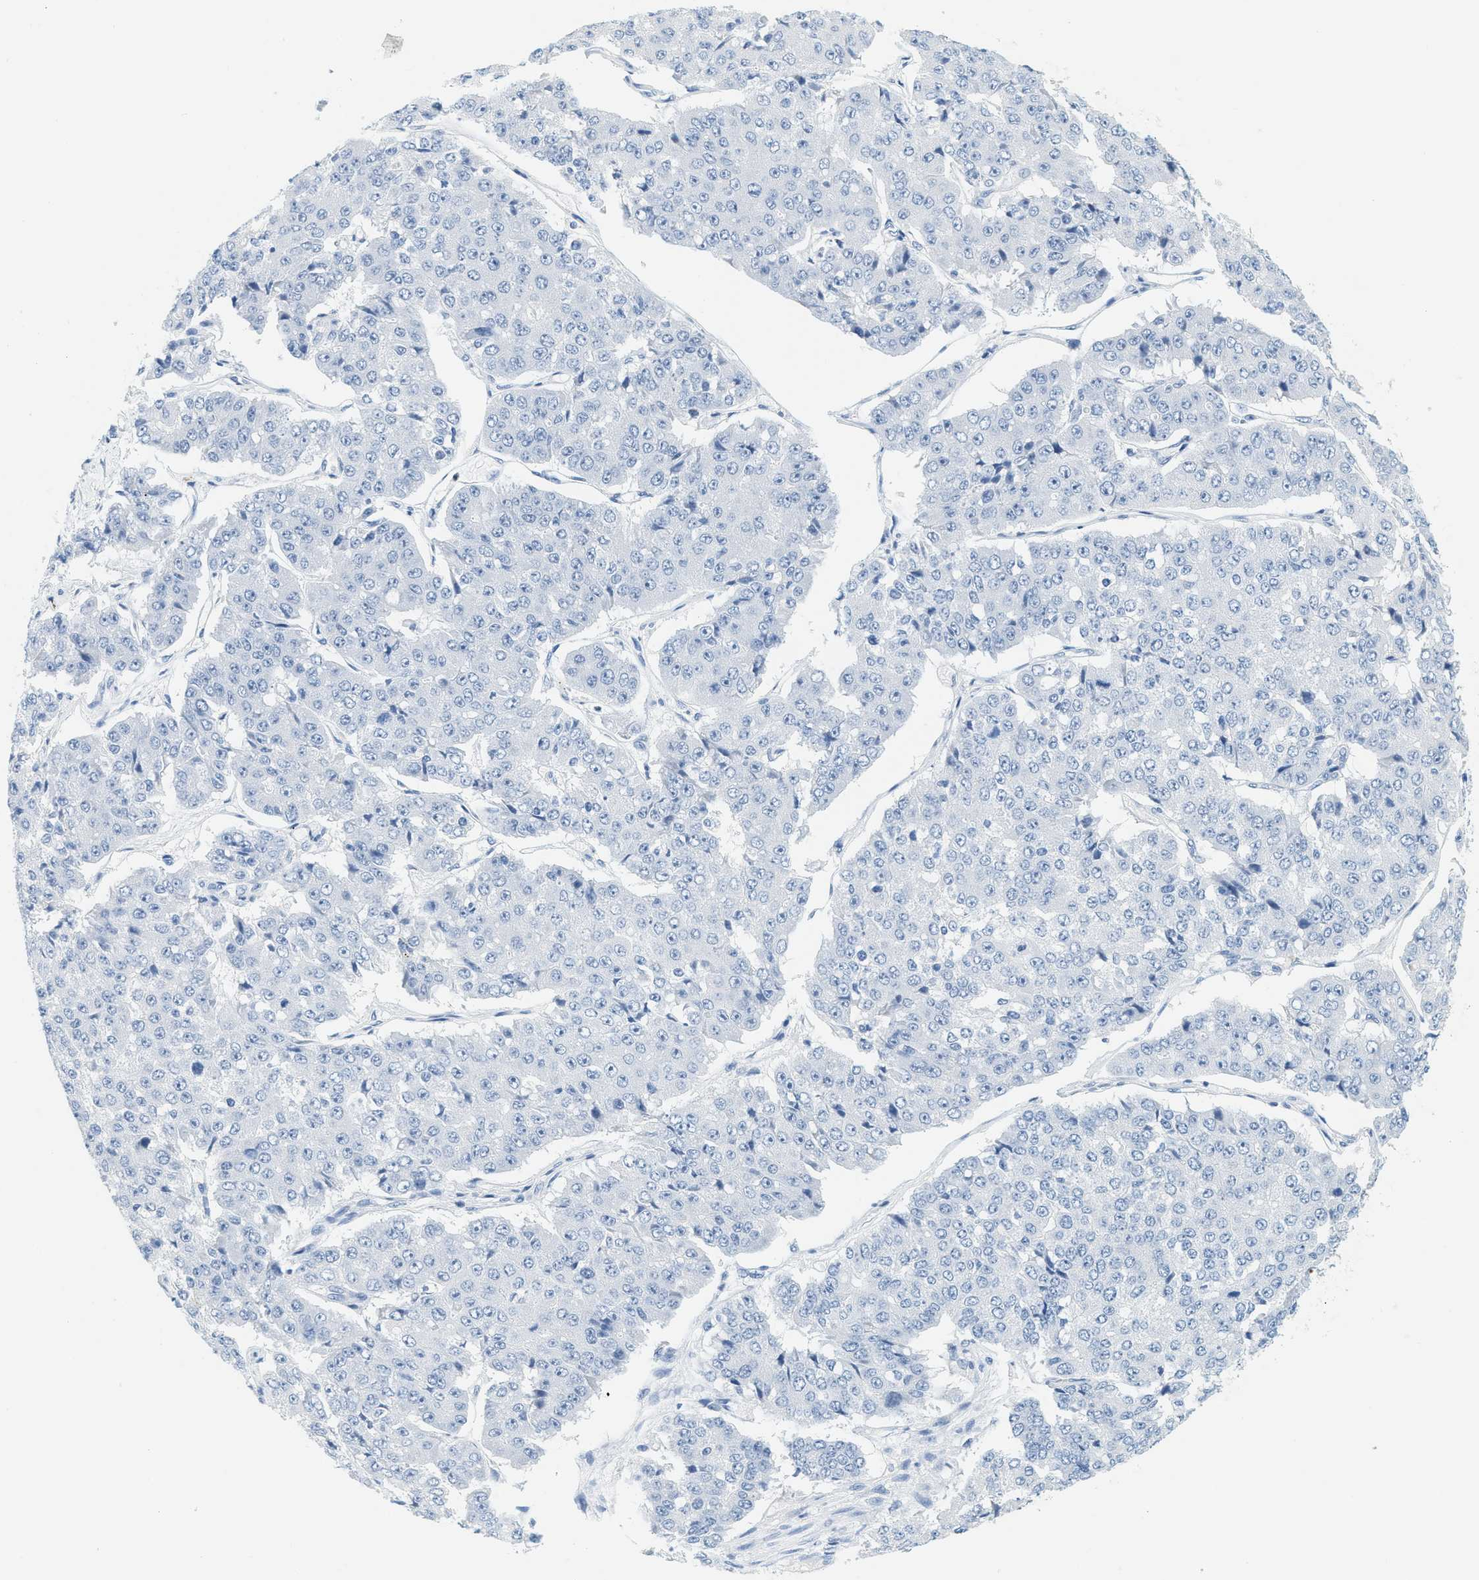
{"staining": {"intensity": "negative", "quantity": "none", "location": "none"}, "tissue": "pancreatic cancer", "cell_type": "Tumor cells", "image_type": "cancer", "snomed": [{"axis": "morphology", "description": "Adenocarcinoma, NOS"}, {"axis": "topography", "description": "Pancreas"}], "caption": "DAB immunohistochemical staining of human pancreatic adenocarcinoma demonstrates no significant positivity in tumor cells.", "gene": "LCN2", "patient": {"sex": "male", "age": 50}}